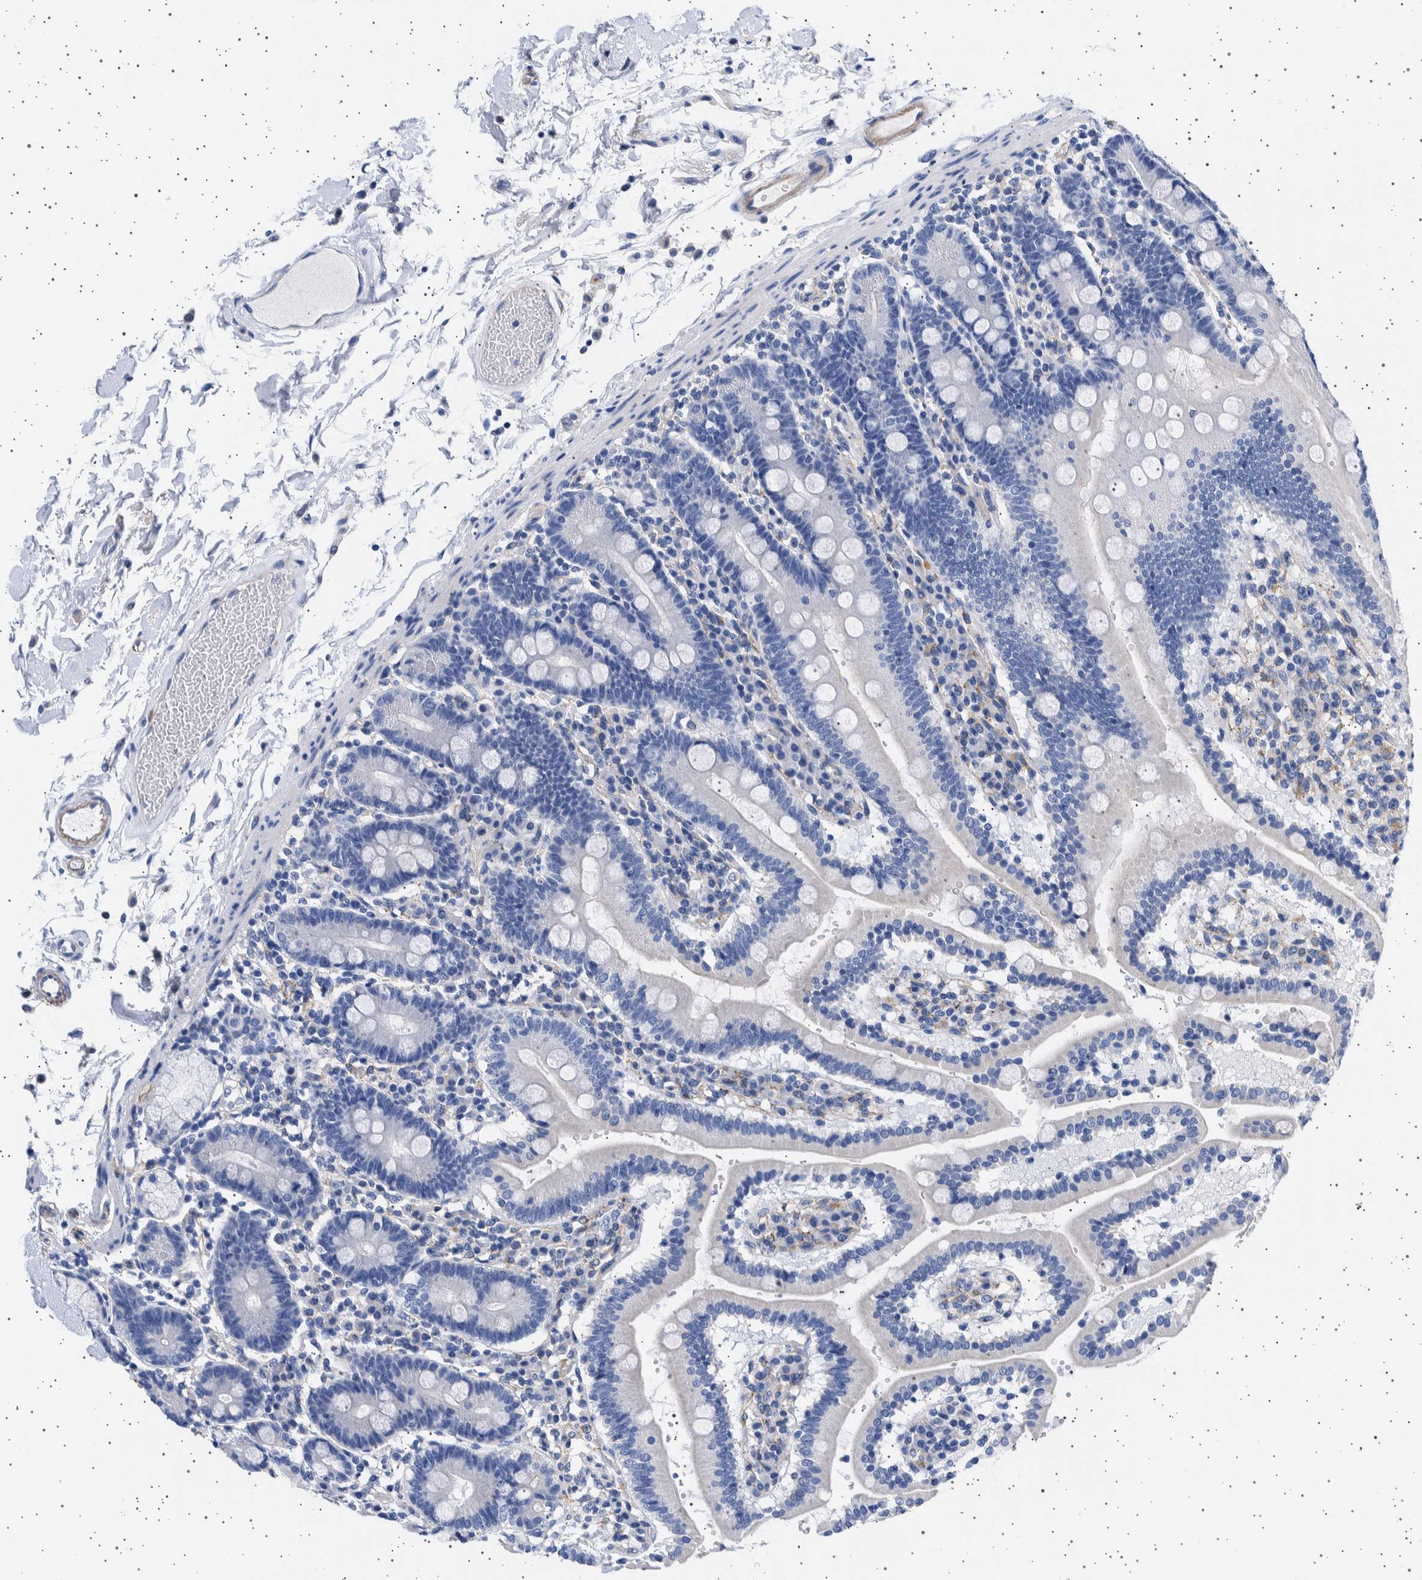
{"staining": {"intensity": "negative", "quantity": "none", "location": "none"}, "tissue": "duodenum", "cell_type": "Glandular cells", "image_type": "normal", "snomed": [{"axis": "morphology", "description": "Normal tissue, NOS"}, {"axis": "topography", "description": "Small intestine, NOS"}], "caption": "IHC of unremarkable human duodenum exhibits no staining in glandular cells.", "gene": "SEPTIN4", "patient": {"sex": "female", "age": 71}}